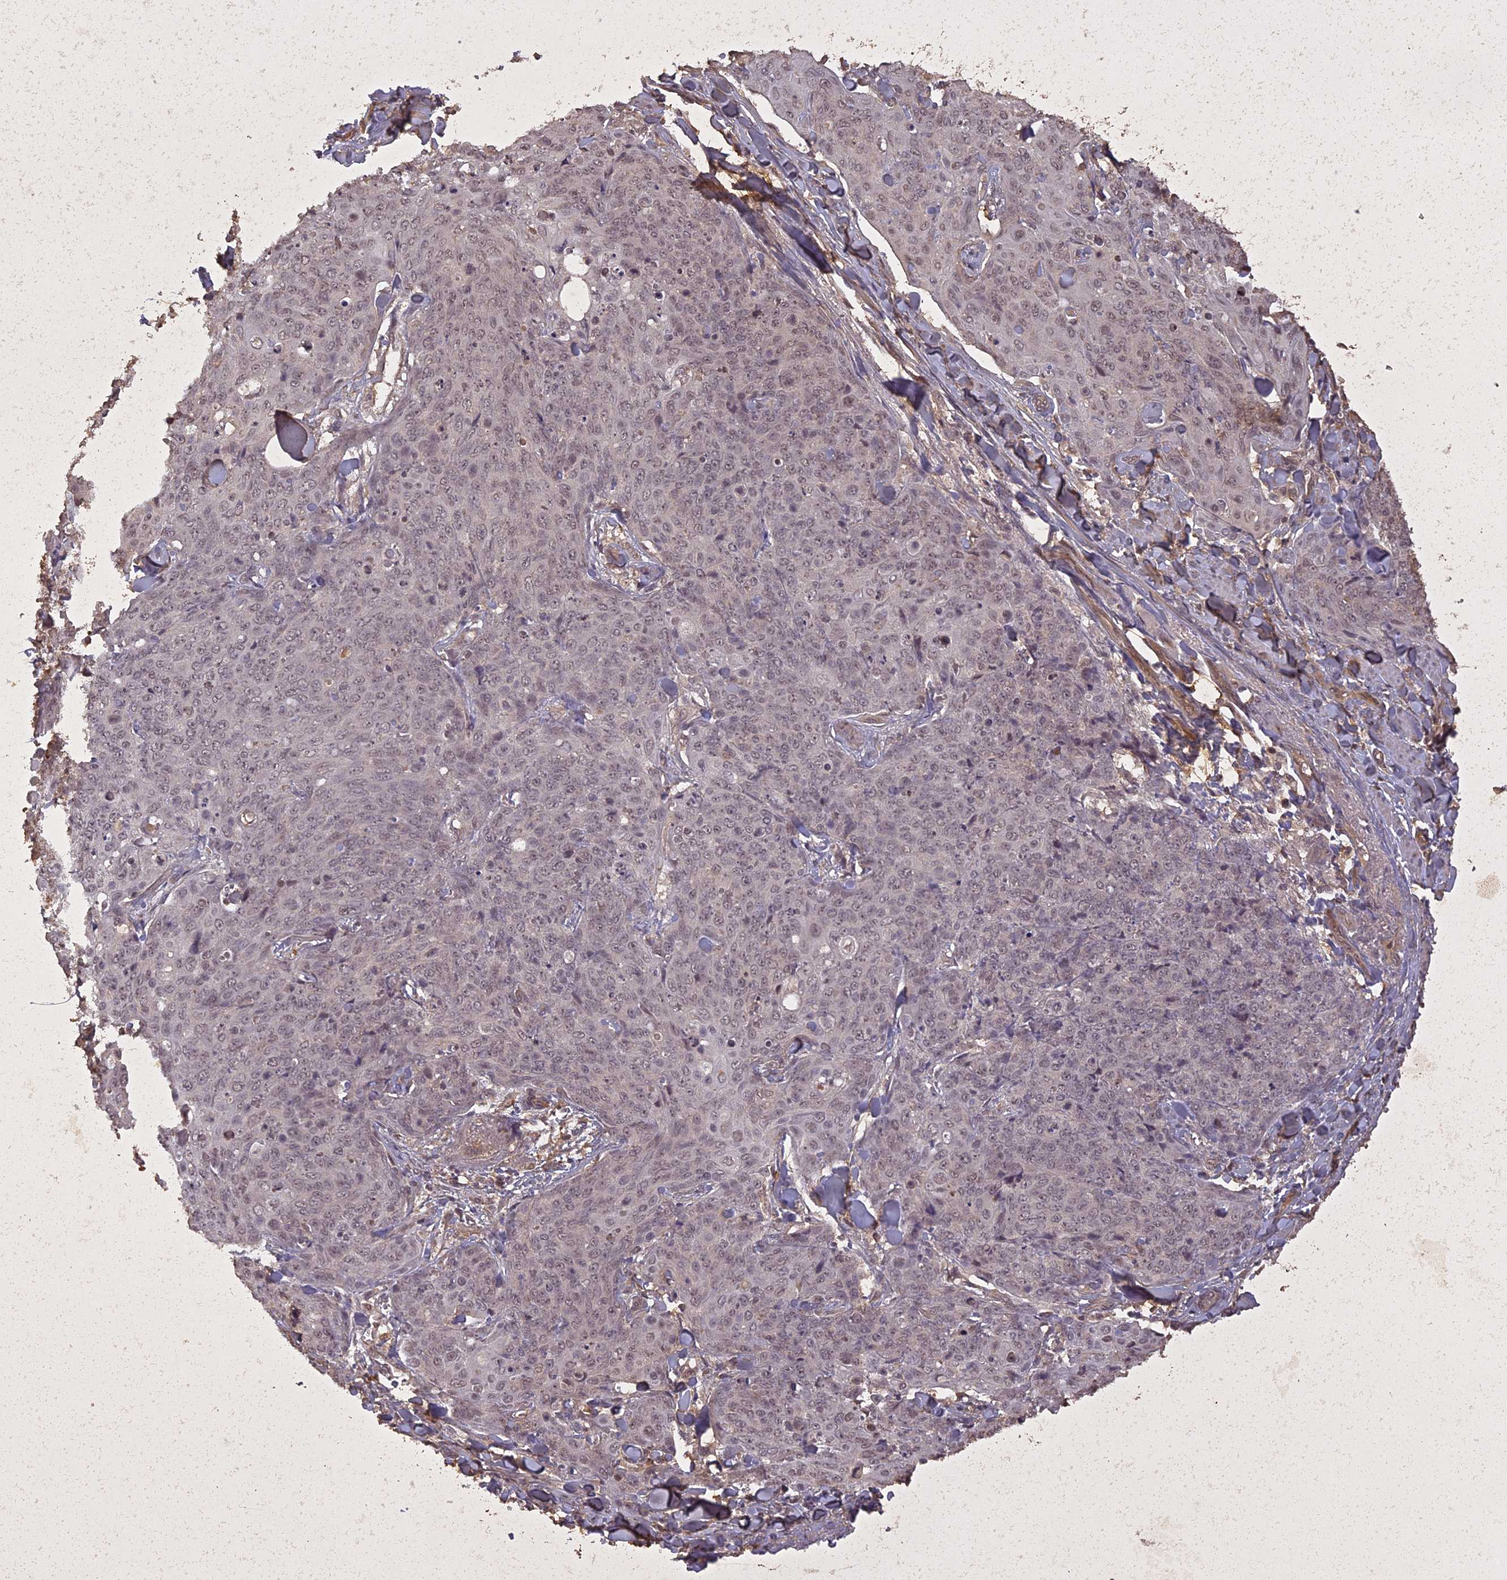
{"staining": {"intensity": "weak", "quantity": ">75%", "location": "nuclear"}, "tissue": "skin cancer", "cell_type": "Tumor cells", "image_type": "cancer", "snomed": [{"axis": "morphology", "description": "Squamous cell carcinoma, NOS"}, {"axis": "topography", "description": "Skin"}, {"axis": "topography", "description": "Vulva"}], "caption": "This image demonstrates IHC staining of human skin squamous cell carcinoma, with low weak nuclear staining in about >75% of tumor cells.", "gene": "LIN37", "patient": {"sex": "female", "age": 85}}